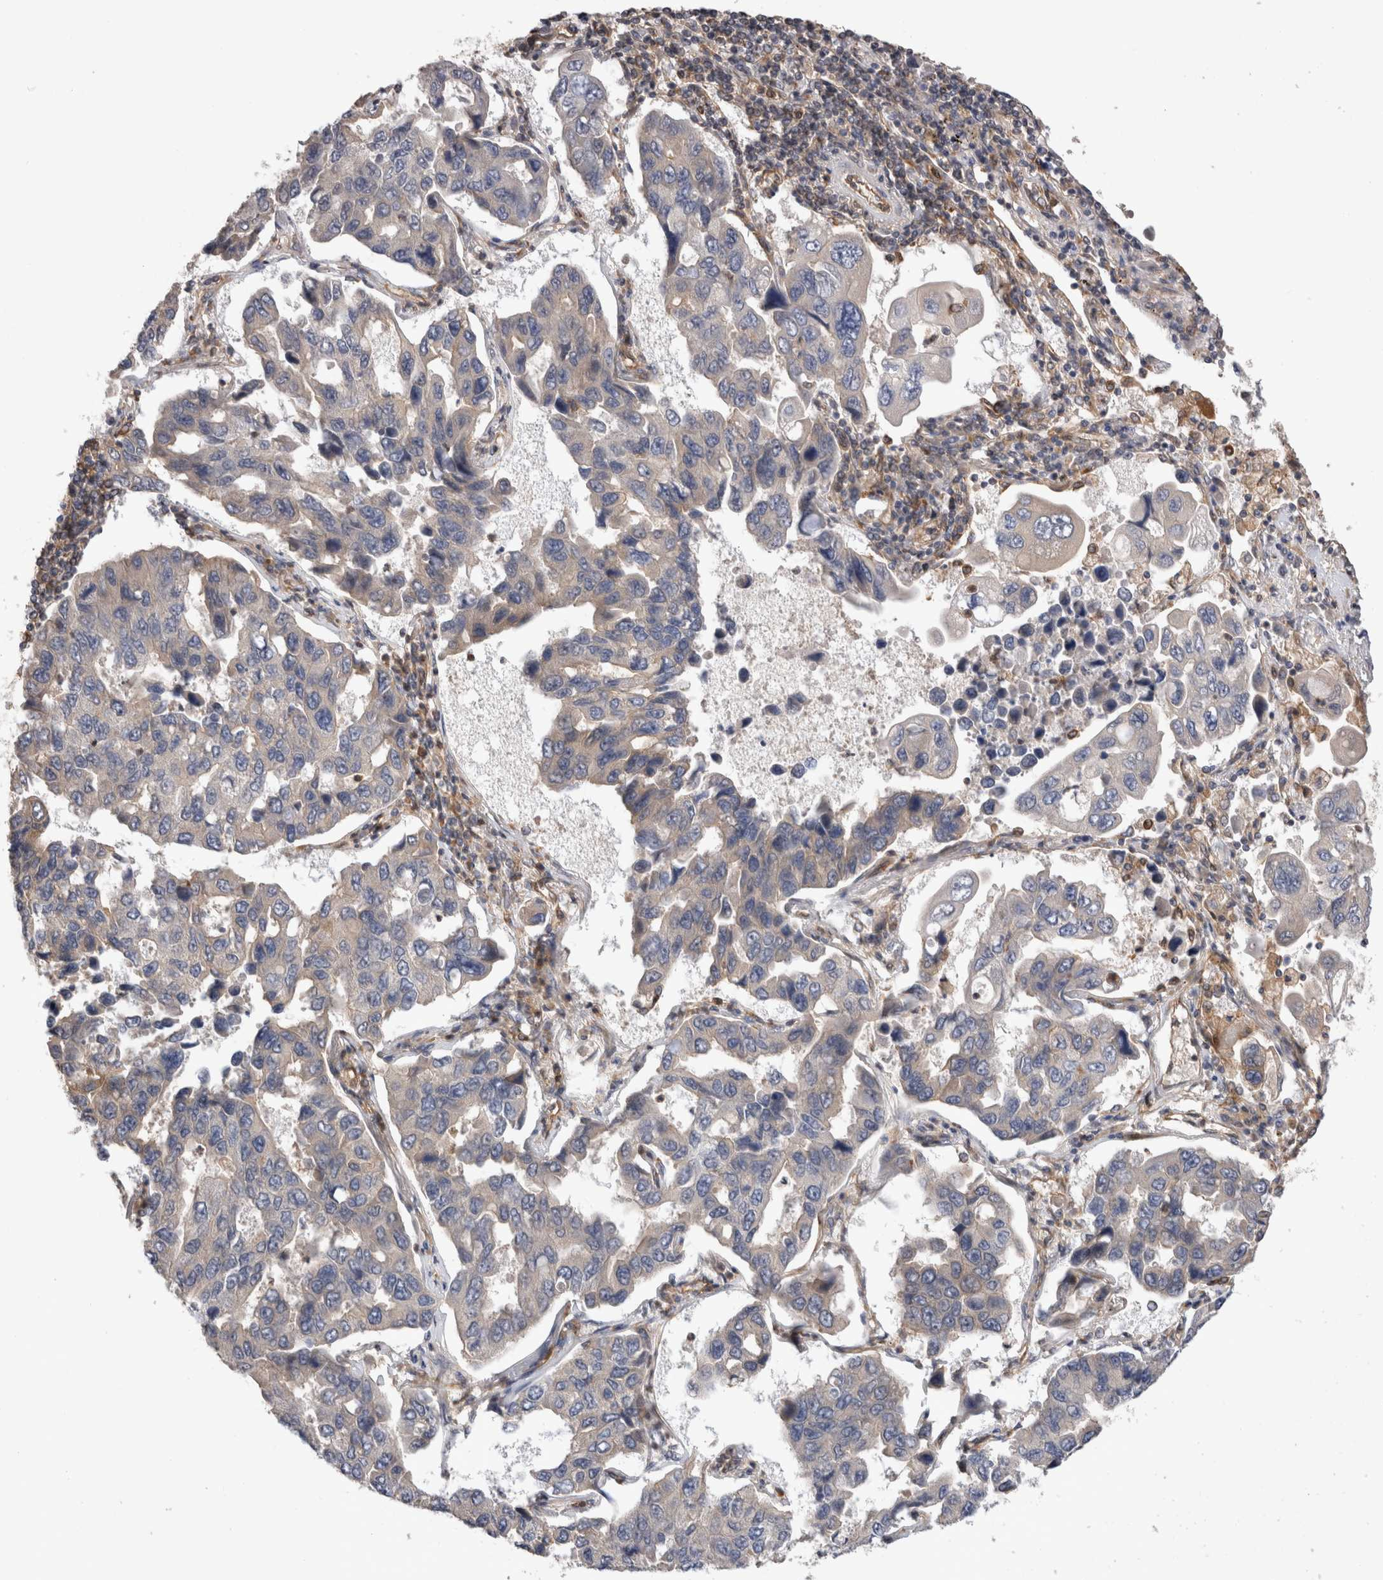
{"staining": {"intensity": "negative", "quantity": "none", "location": "none"}, "tissue": "lung cancer", "cell_type": "Tumor cells", "image_type": "cancer", "snomed": [{"axis": "morphology", "description": "Adenocarcinoma, NOS"}, {"axis": "topography", "description": "Lung"}], "caption": "There is no significant staining in tumor cells of lung cancer (adenocarcinoma). (Brightfield microscopy of DAB immunohistochemistry (IHC) at high magnification).", "gene": "BNIP2", "patient": {"sex": "male", "age": 64}}